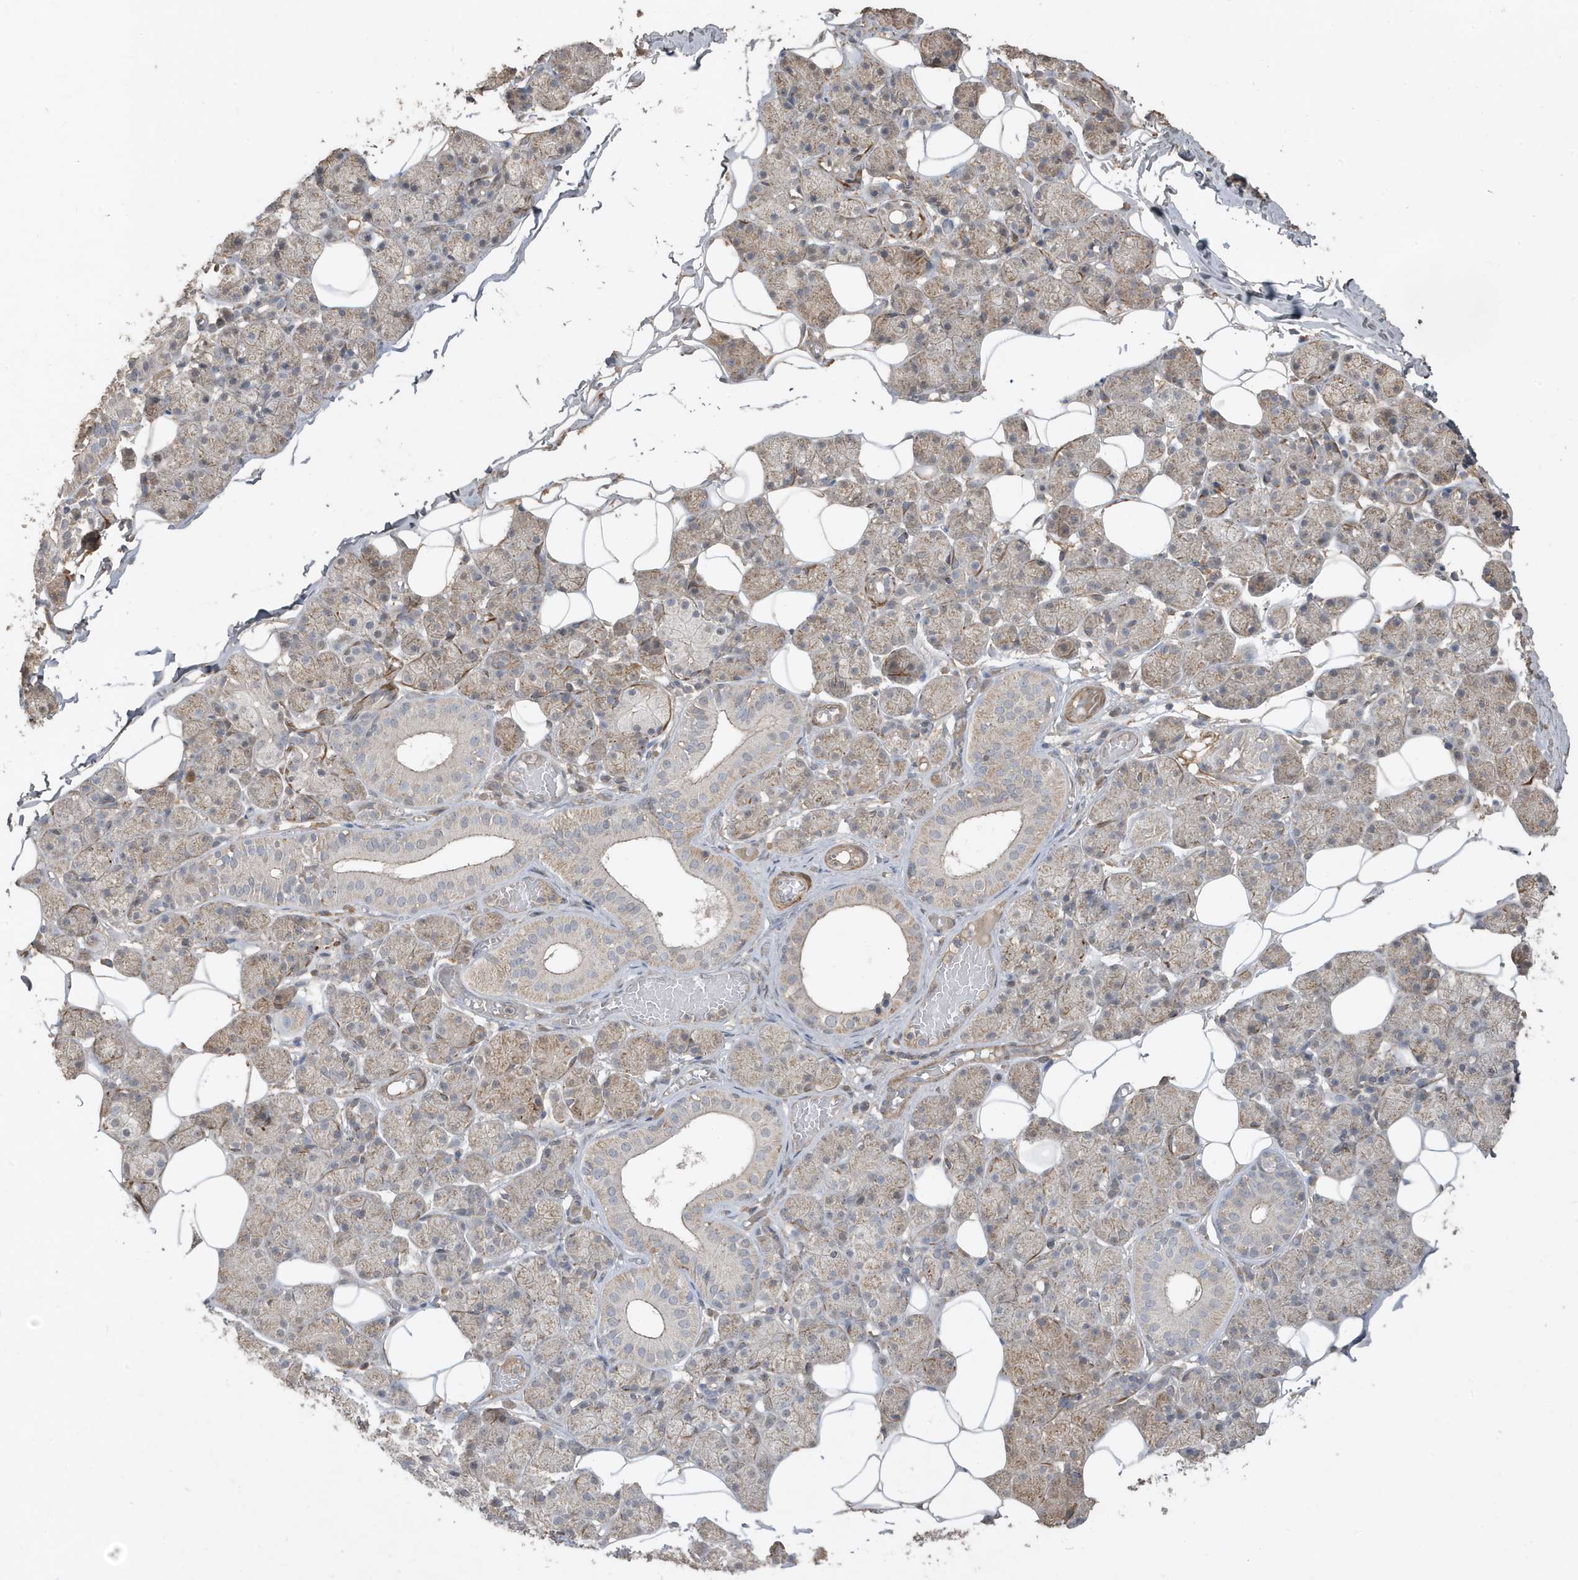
{"staining": {"intensity": "weak", "quantity": "25%-75%", "location": "cytoplasmic/membranous"}, "tissue": "salivary gland", "cell_type": "Glandular cells", "image_type": "normal", "snomed": [{"axis": "morphology", "description": "Normal tissue, NOS"}, {"axis": "topography", "description": "Salivary gland"}], "caption": "Salivary gland stained with DAB (3,3'-diaminobenzidine) immunohistochemistry (IHC) displays low levels of weak cytoplasmic/membranous expression in approximately 25%-75% of glandular cells.", "gene": "PRRT3", "patient": {"sex": "female", "age": 33}}